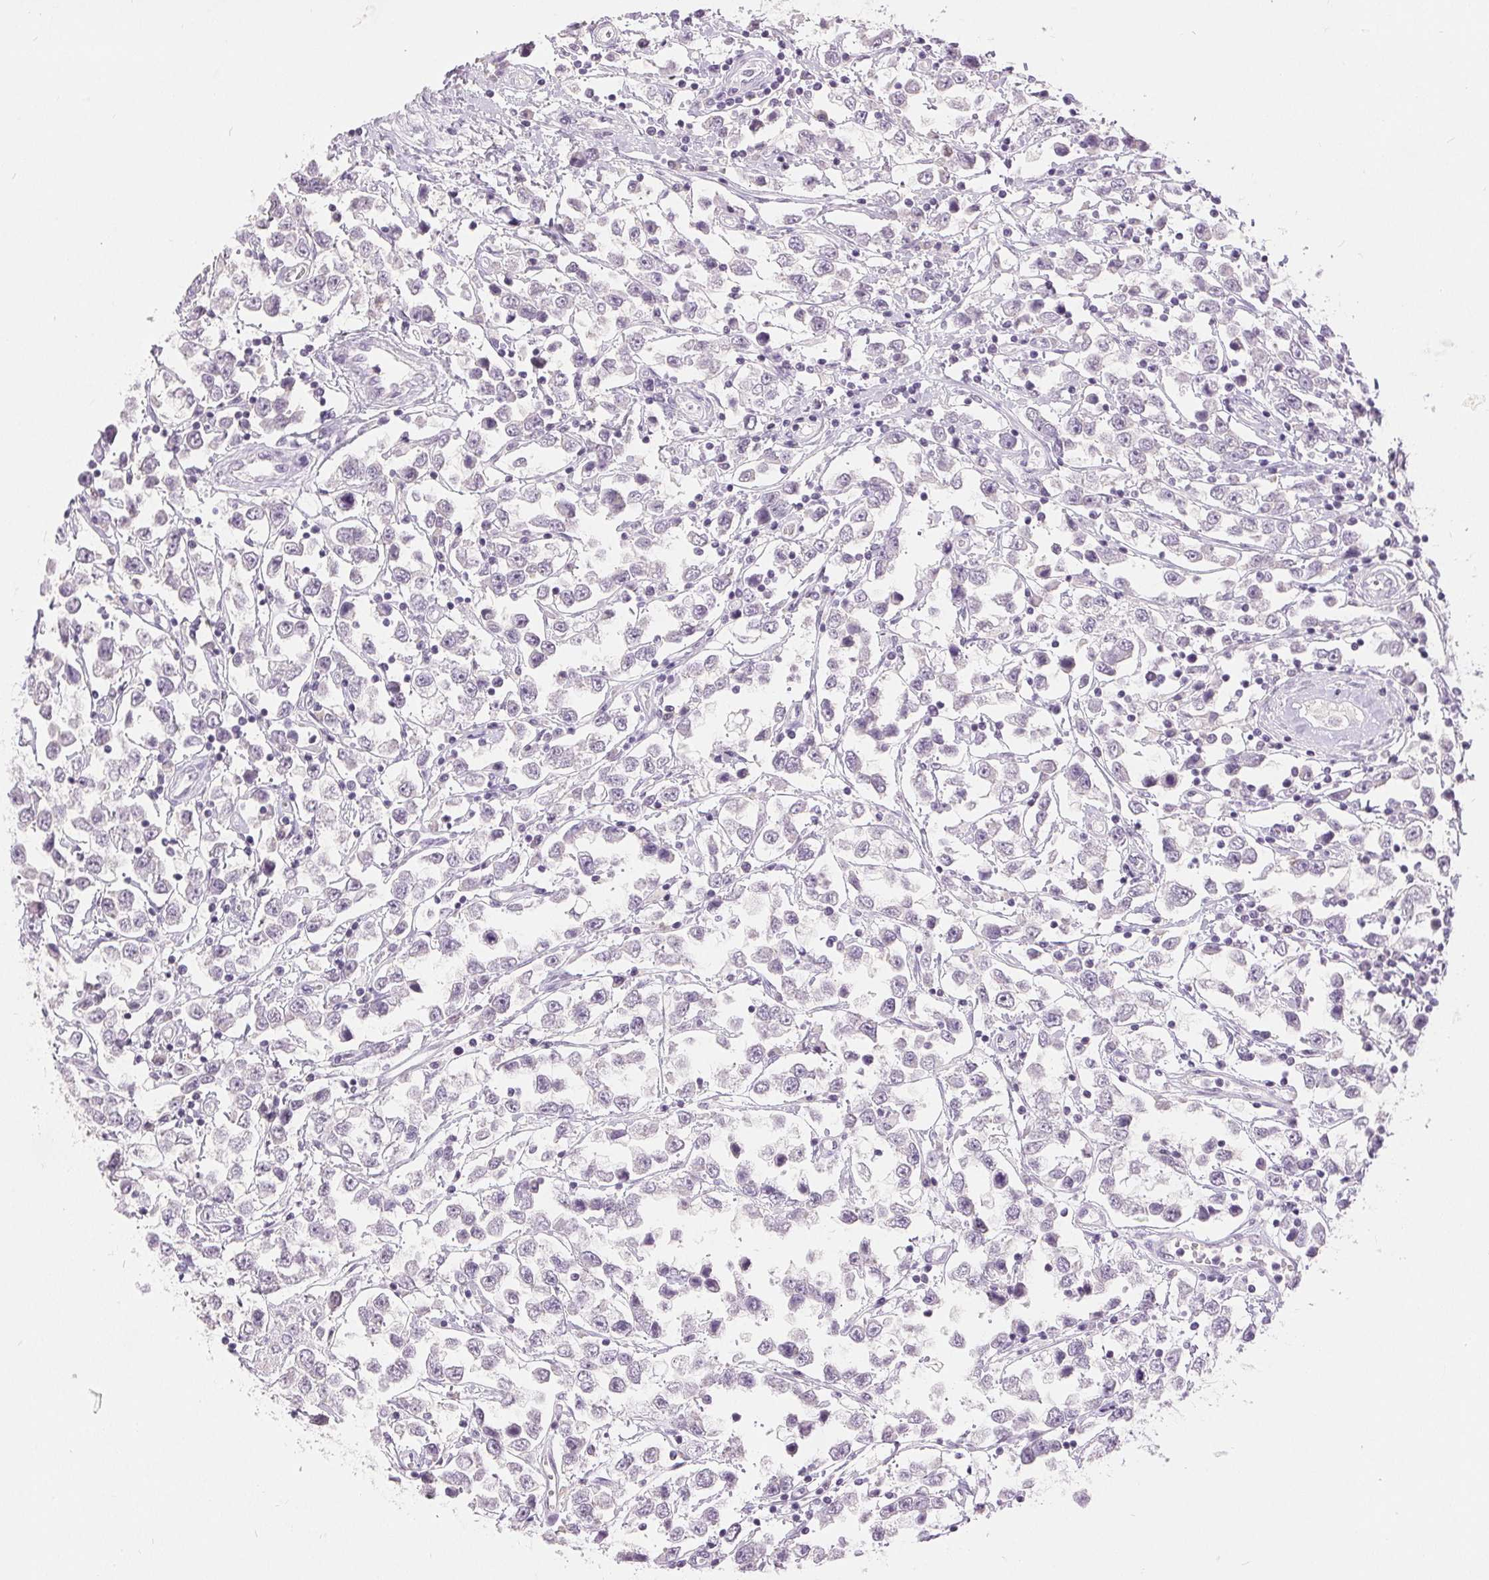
{"staining": {"intensity": "negative", "quantity": "none", "location": "none"}, "tissue": "testis cancer", "cell_type": "Tumor cells", "image_type": "cancer", "snomed": [{"axis": "morphology", "description": "Seminoma, NOS"}, {"axis": "topography", "description": "Testis"}], "caption": "The photomicrograph displays no significant staining in tumor cells of seminoma (testis).", "gene": "DSG3", "patient": {"sex": "male", "age": 34}}